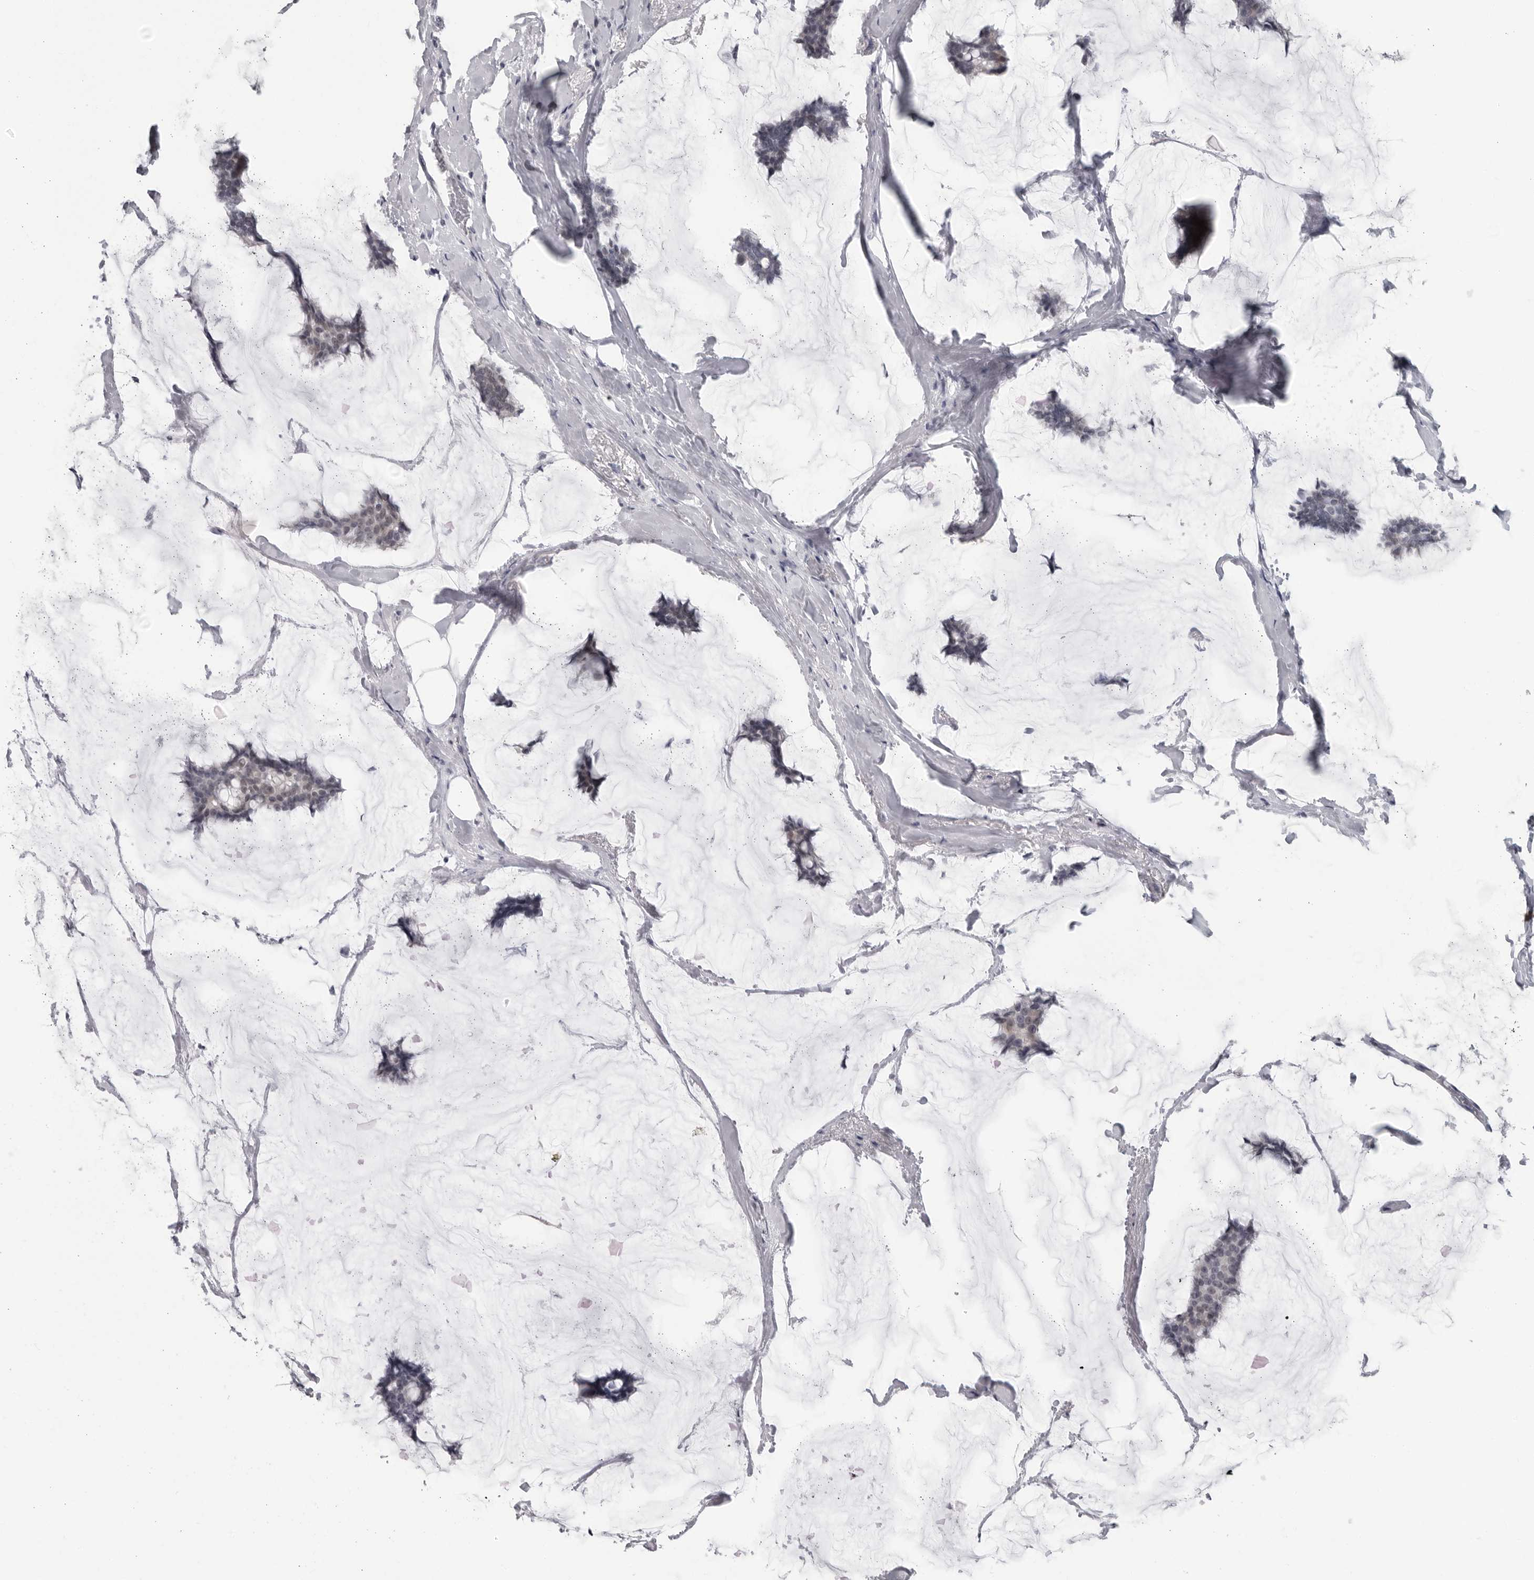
{"staining": {"intensity": "negative", "quantity": "none", "location": "none"}, "tissue": "breast cancer", "cell_type": "Tumor cells", "image_type": "cancer", "snomed": [{"axis": "morphology", "description": "Duct carcinoma"}, {"axis": "topography", "description": "Breast"}], "caption": "IHC histopathology image of human breast cancer (invasive ductal carcinoma) stained for a protein (brown), which shows no staining in tumor cells.", "gene": "OPLAH", "patient": {"sex": "female", "age": 93}}